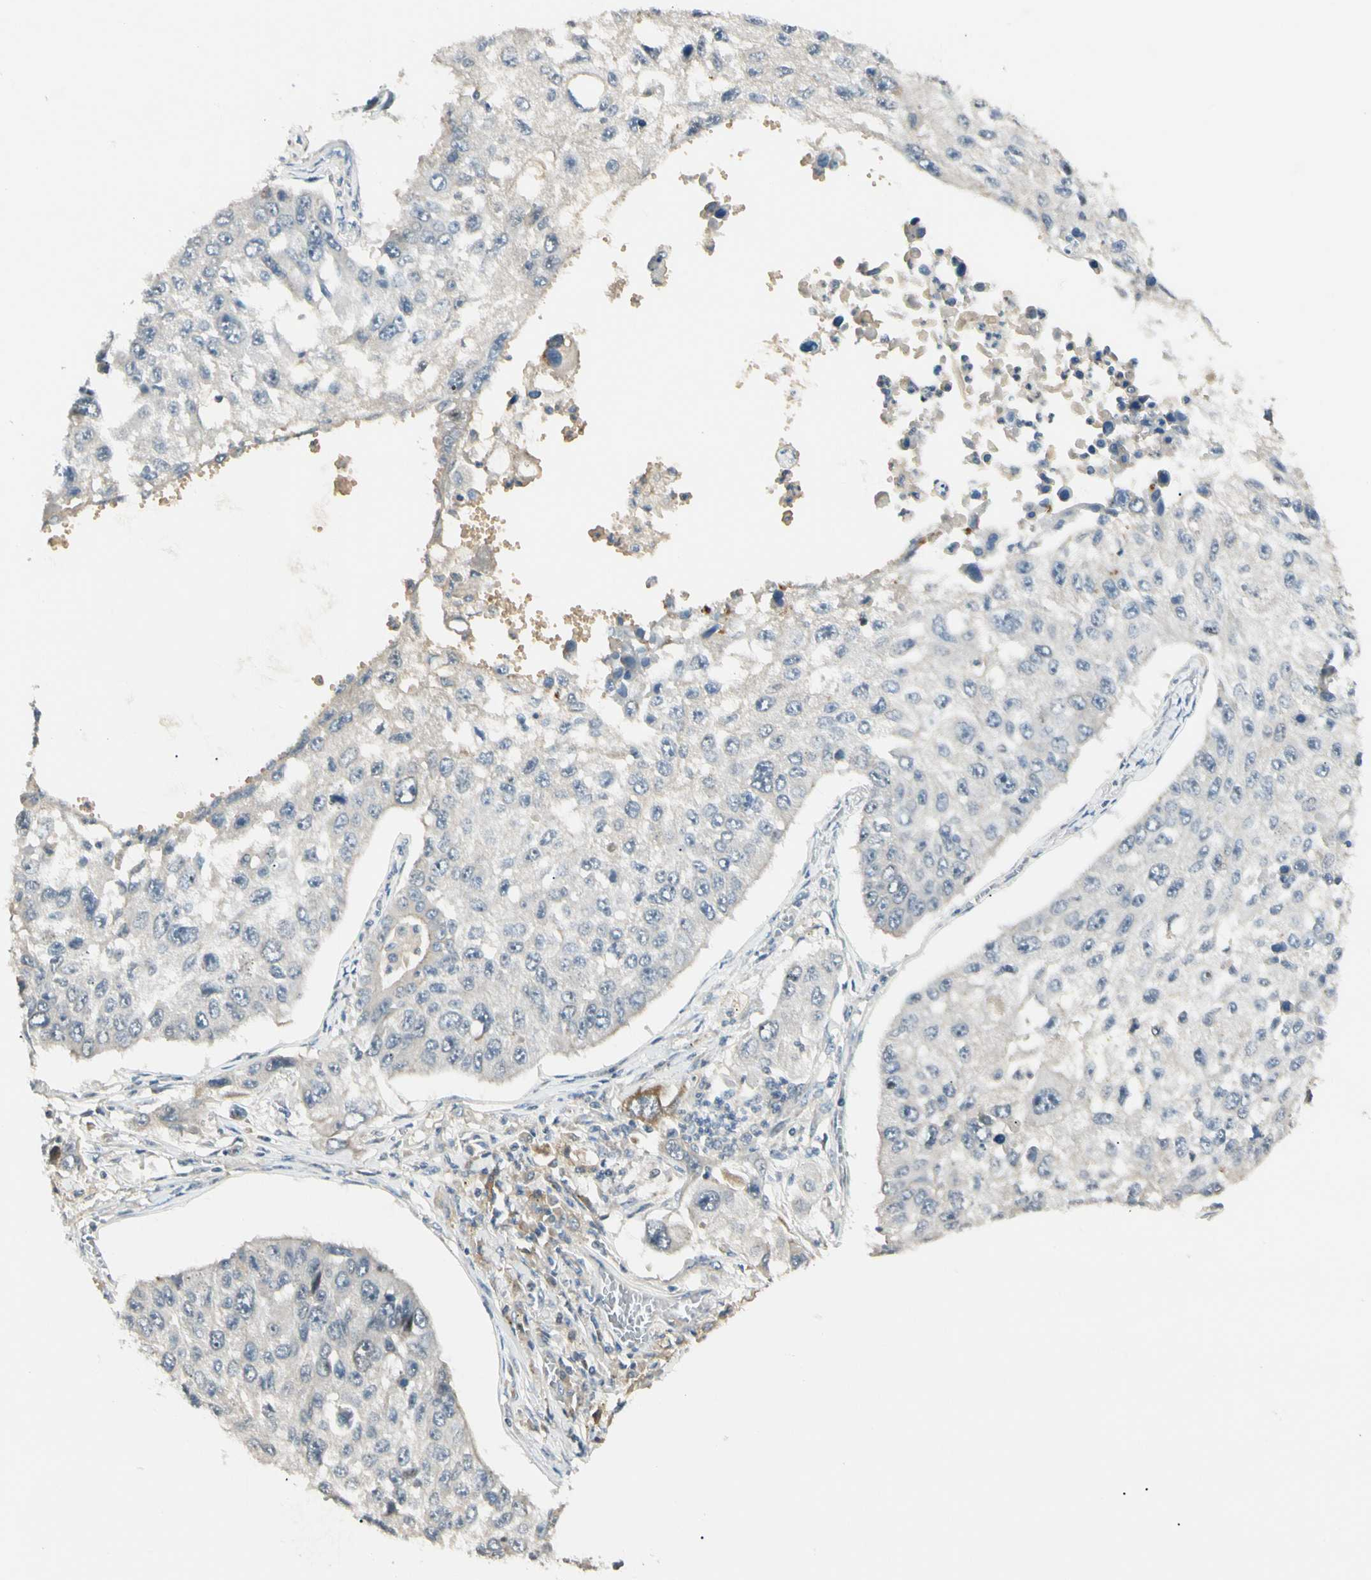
{"staining": {"intensity": "negative", "quantity": "none", "location": "none"}, "tissue": "lung cancer", "cell_type": "Tumor cells", "image_type": "cancer", "snomed": [{"axis": "morphology", "description": "Squamous cell carcinoma, NOS"}, {"axis": "topography", "description": "Lung"}], "caption": "Lung cancer stained for a protein using IHC demonstrates no staining tumor cells.", "gene": "P3H2", "patient": {"sex": "male", "age": 71}}